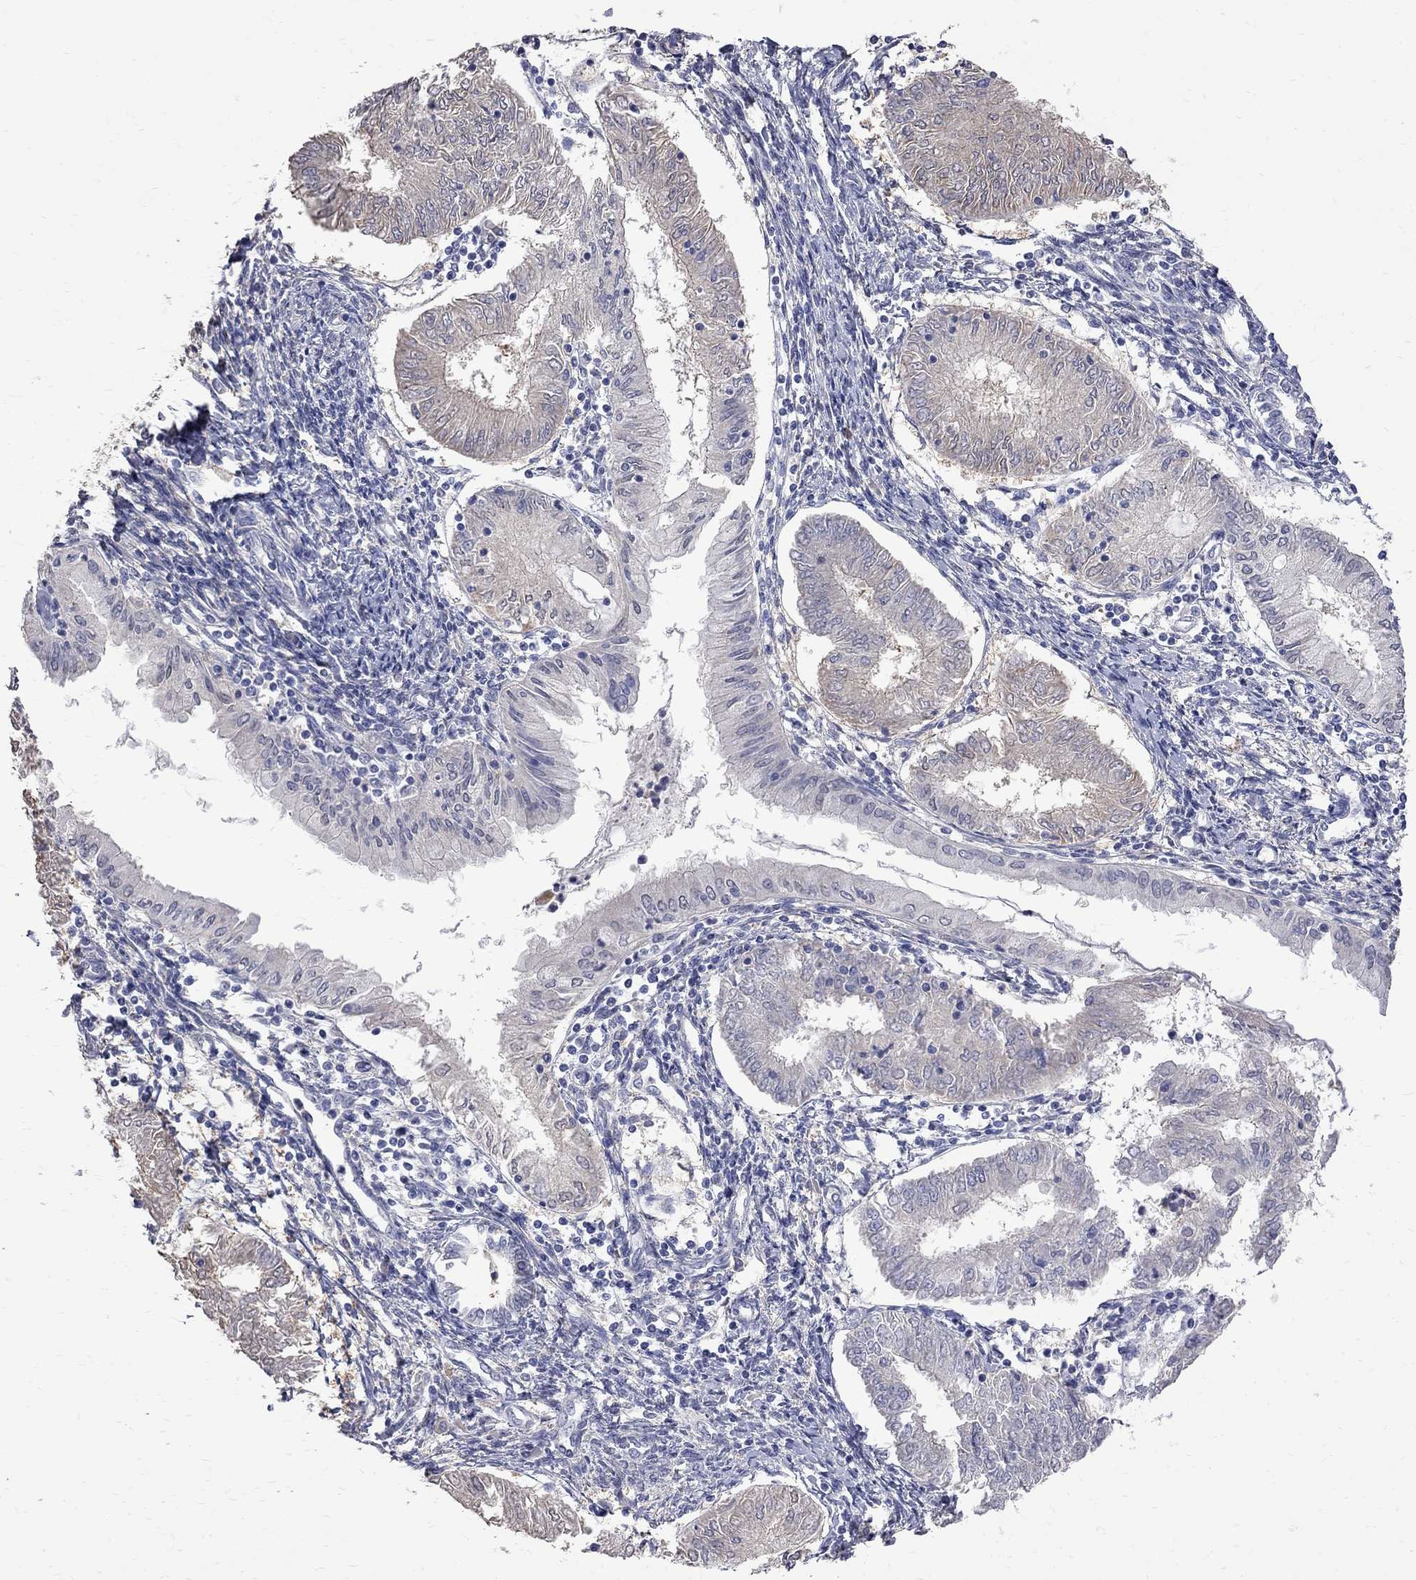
{"staining": {"intensity": "negative", "quantity": "none", "location": "none"}, "tissue": "endometrial cancer", "cell_type": "Tumor cells", "image_type": "cancer", "snomed": [{"axis": "morphology", "description": "Adenocarcinoma, NOS"}, {"axis": "topography", "description": "Endometrium"}], "caption": "This photomicrograph is of adenocarcinoma (endometrial) stained with immunohistochemistry to label a protein in brown with the nuclei are counter-stained blue. There is no expression in tumor cells. Brightfield microscopy of immunohistochemistry stained with DAB (3,3'-diaminobenzidine) (brown) and hematoxylin (blue), captured at high magnification.", "gene": "CKAP2", "patient": {"sex": "female", "age": 68}}